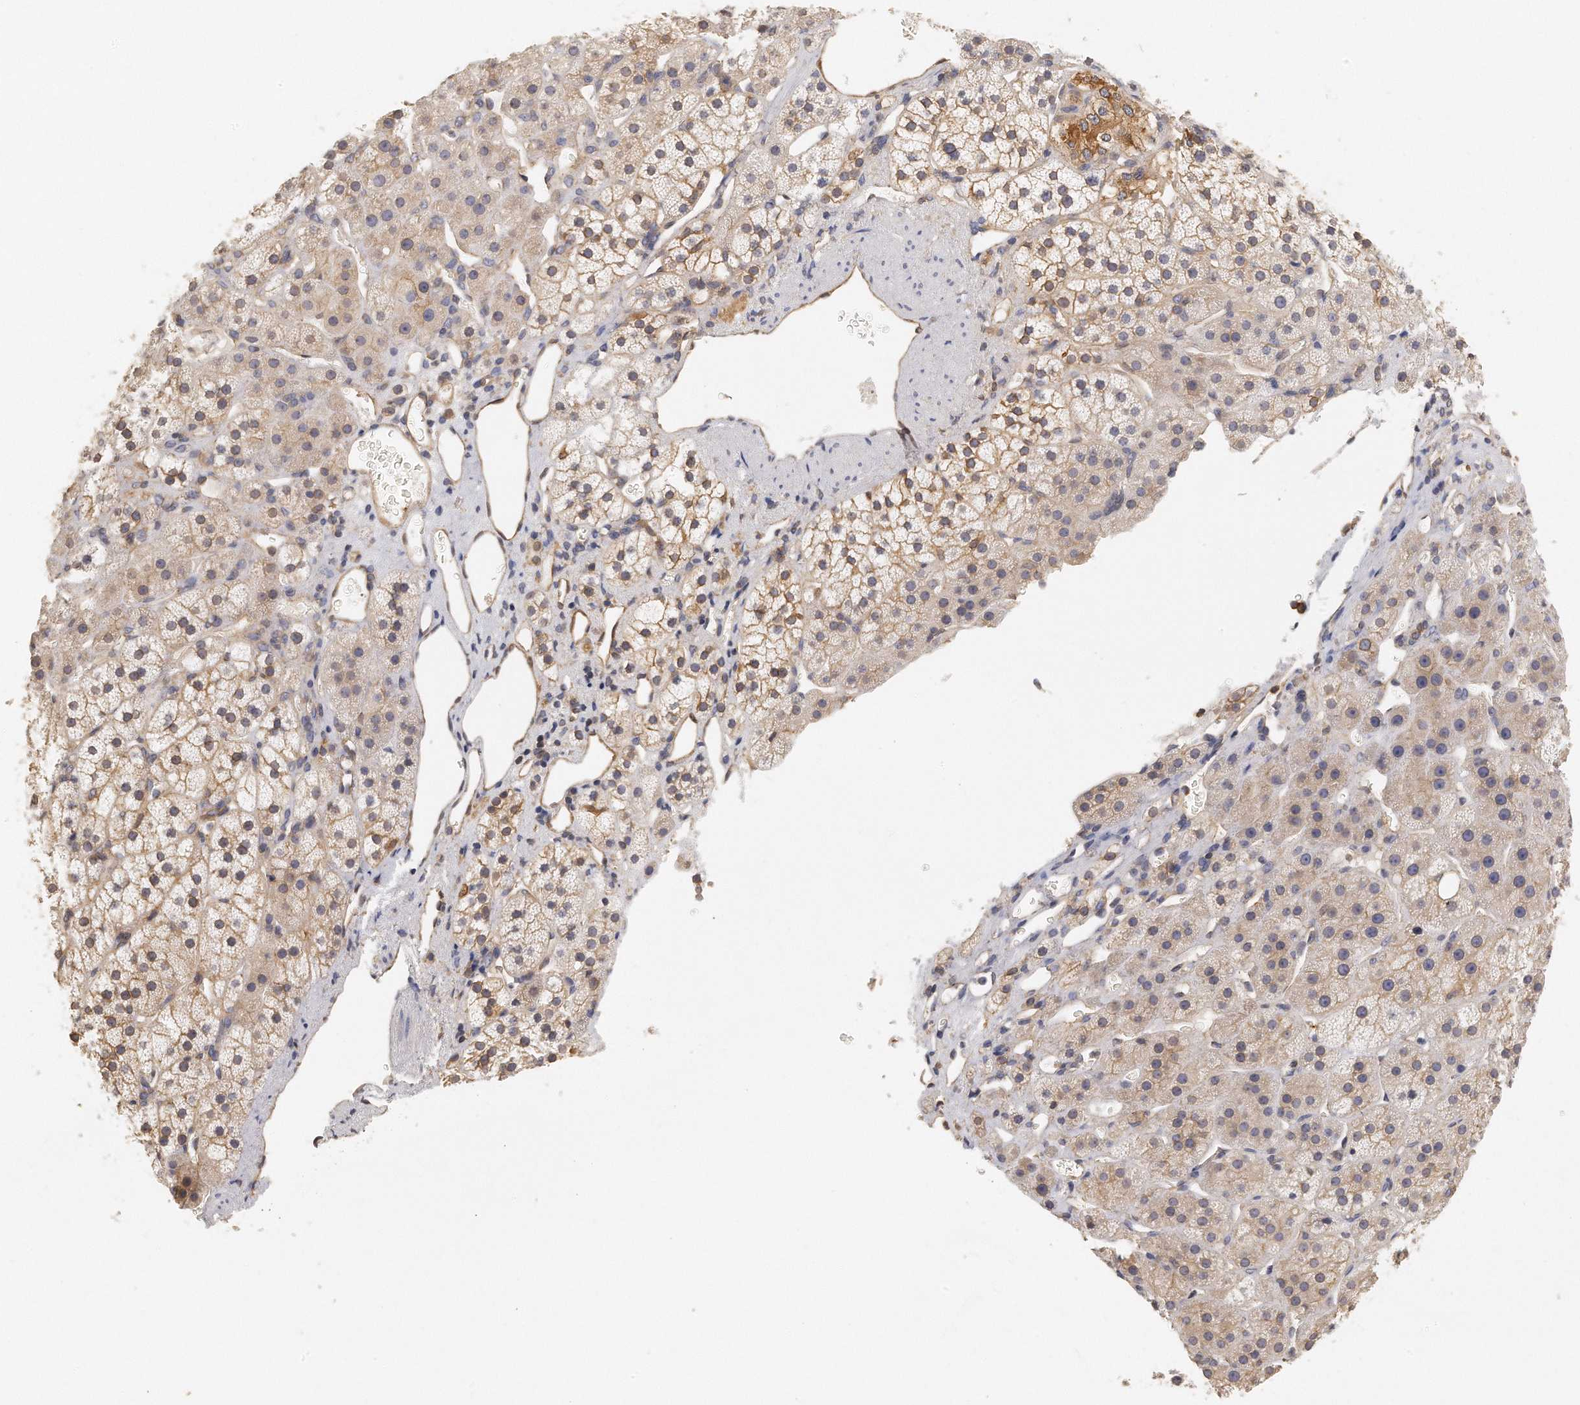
{"staining": {"intensity": "moderate", "quantity": "25%-75%", "location": "cytoplasmic/membranous"}, "tissue": "adrenal gland", "cell_type": "Glandular cells", "image_type": "normal", "snomed": [{"axis": "morphology", "description": "Normal tissue, NOS"}, {"axis": "topography", "description": "Adrenal gland"}], "caption": "This is an image of immunohistochemistry staining of normal adrenal gland, which shows moderate positivity in the cytoplasmic/membranous of glandular cells.", "gene": "CHST7", "patient": {"sex": "female", "age": 44}}